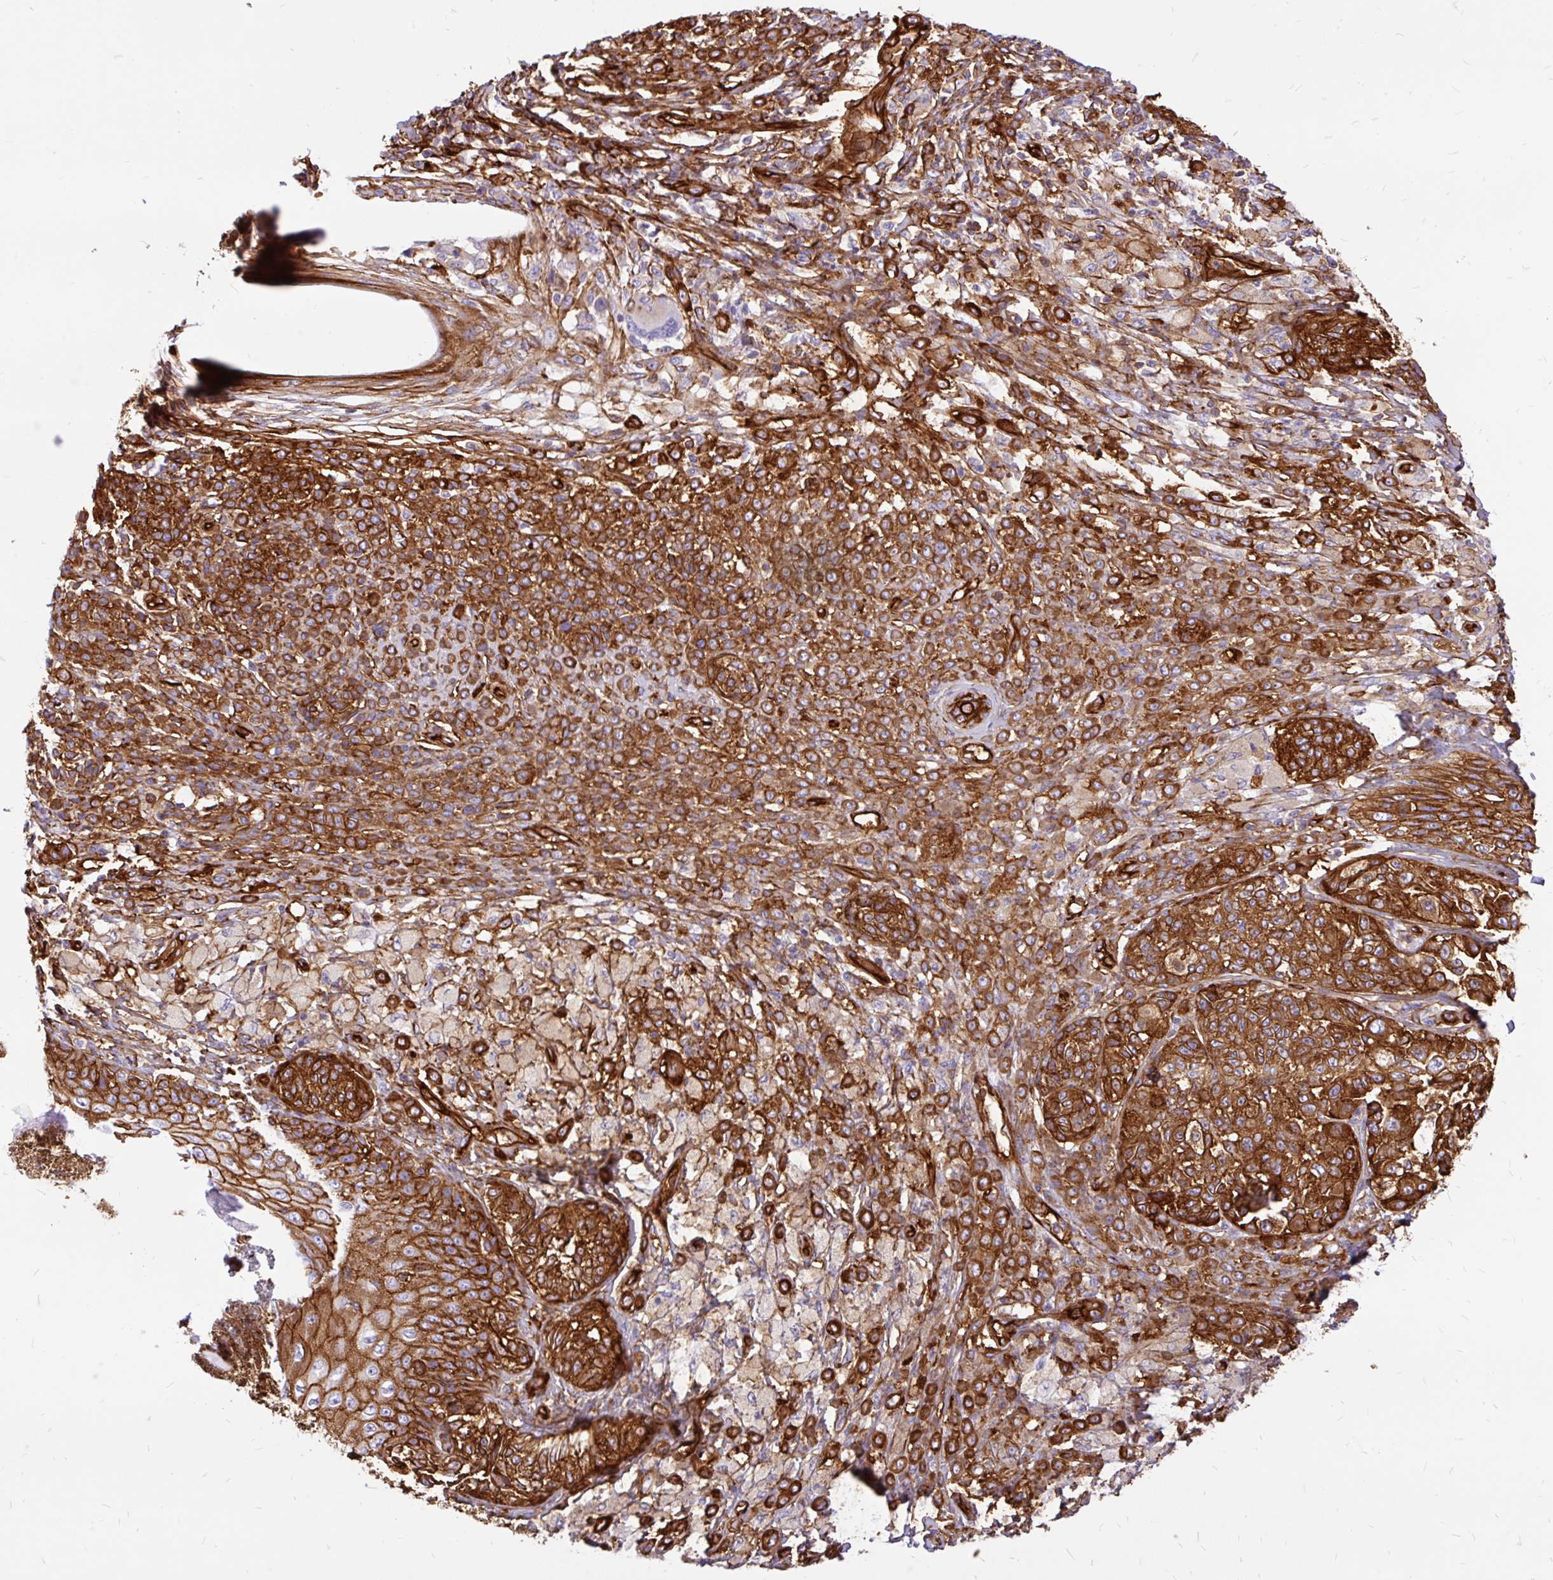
{"staining": {"intensity": "strong", "quantity": ">75%", "location": "cytoplasmic/membranous"}, "tissue": "melanoma", "cell_type": "Tumor cells", "image_type": "cancer", "snomed": [{"axis": "morphology", "description": "Malignant melanoma, NOS"}, {"axis": "topography", "description": "Skin"}], "caption": "Protein expression by immunohistochemistry shows strong cytoplasmic/membranous positivity in approximately >75% of tumor cells in malignant melanoma.", "gene": "MAP1LC3B", "patient": {"sex": "male", "age": 42}}